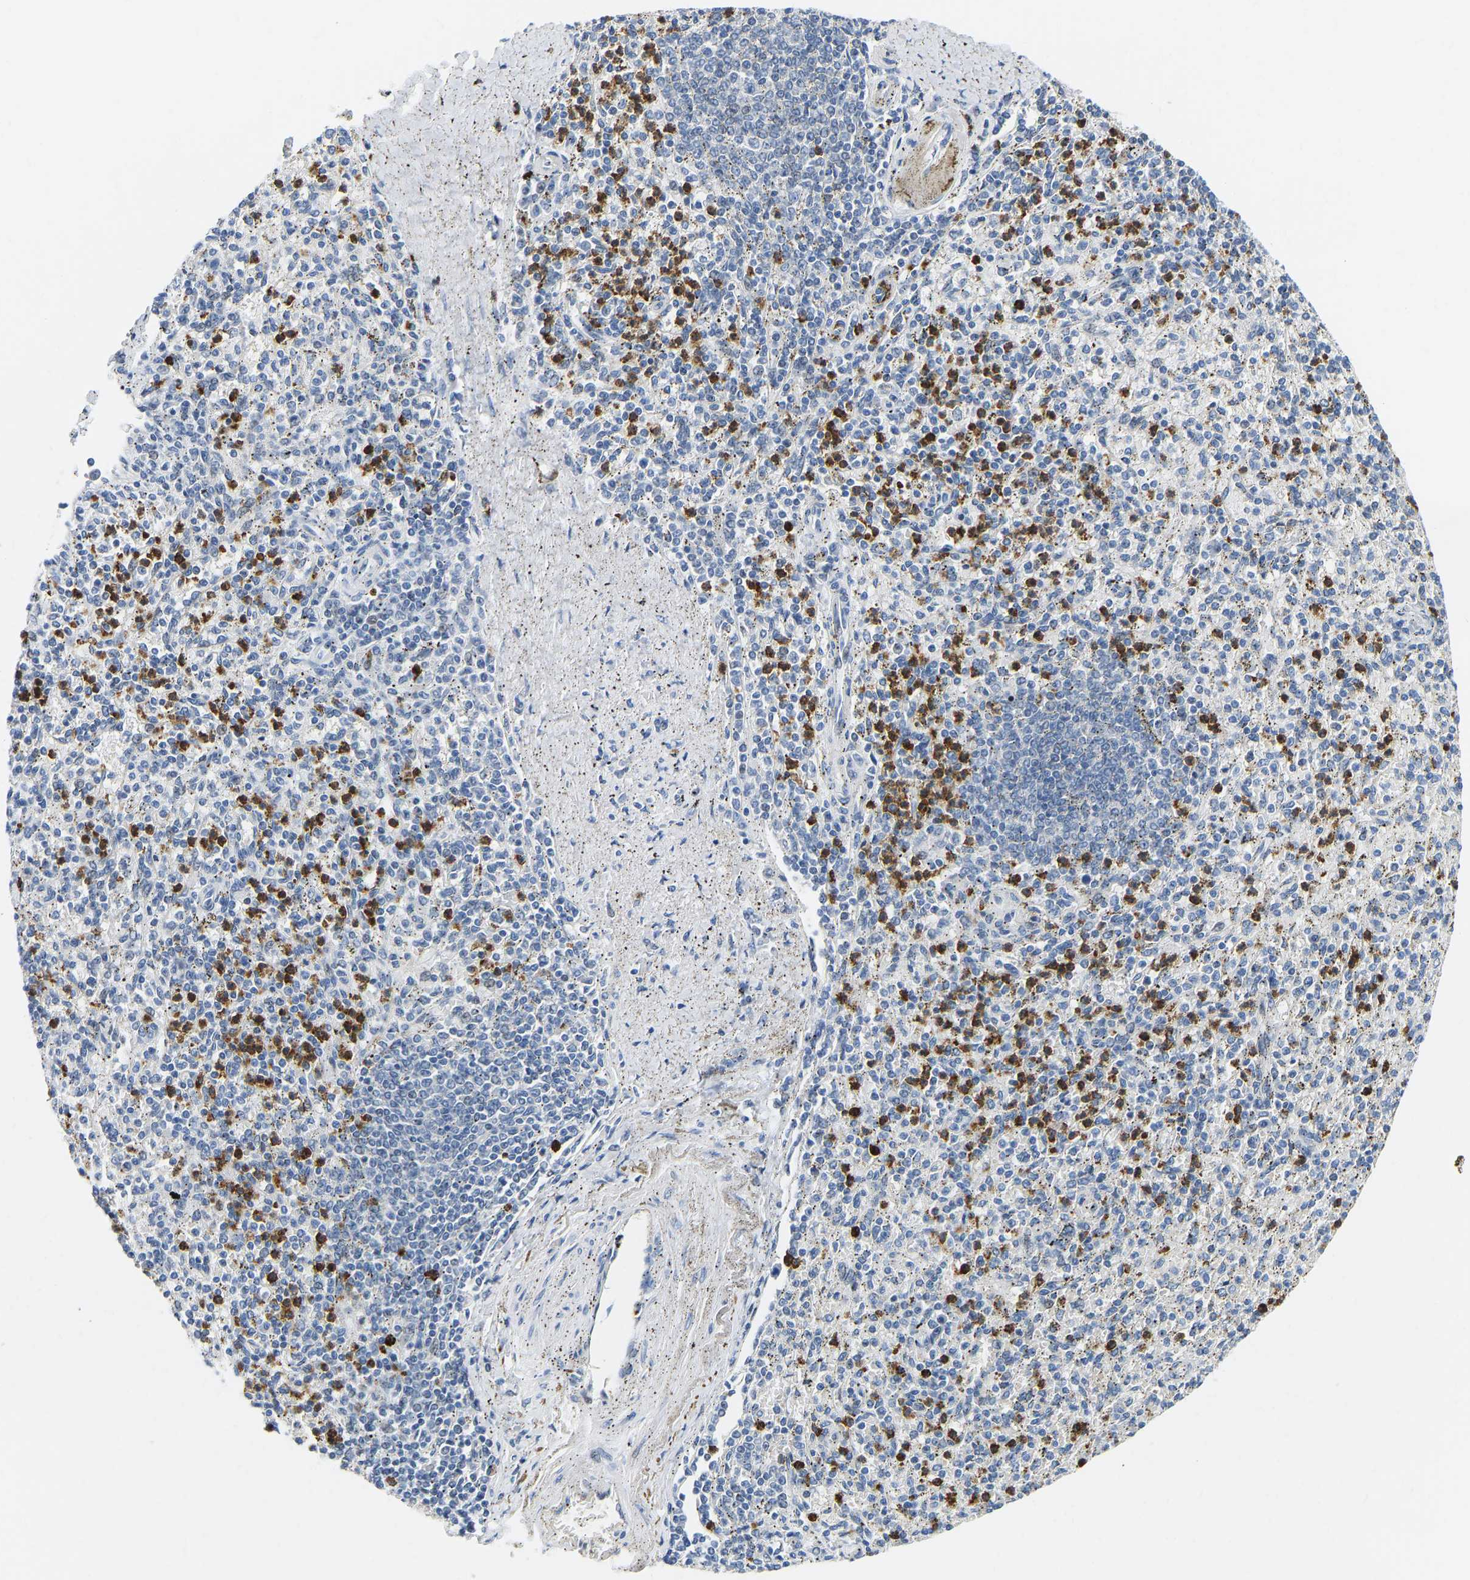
{"staining": {"intensity": "moderate", "quantity": ">75%", "location": "cytoplasmic/membranous"}, "tissue": "spleen", "cell_type": "Cells in red pulp", "image_type": "normal", "snomed": [{"axis": "morphology", "description": "Normal tissue, NOS"}, {"axis": "topography", "description": "Spleen"}], "caption": "This is an image of immunohistochemistry staining of normal spleen, which shows moderate staining in the cytoplasmic/membranous of cells in red pulp.", "gene": "HDAC5", "patient": {"sex": "male", "age": 72}}